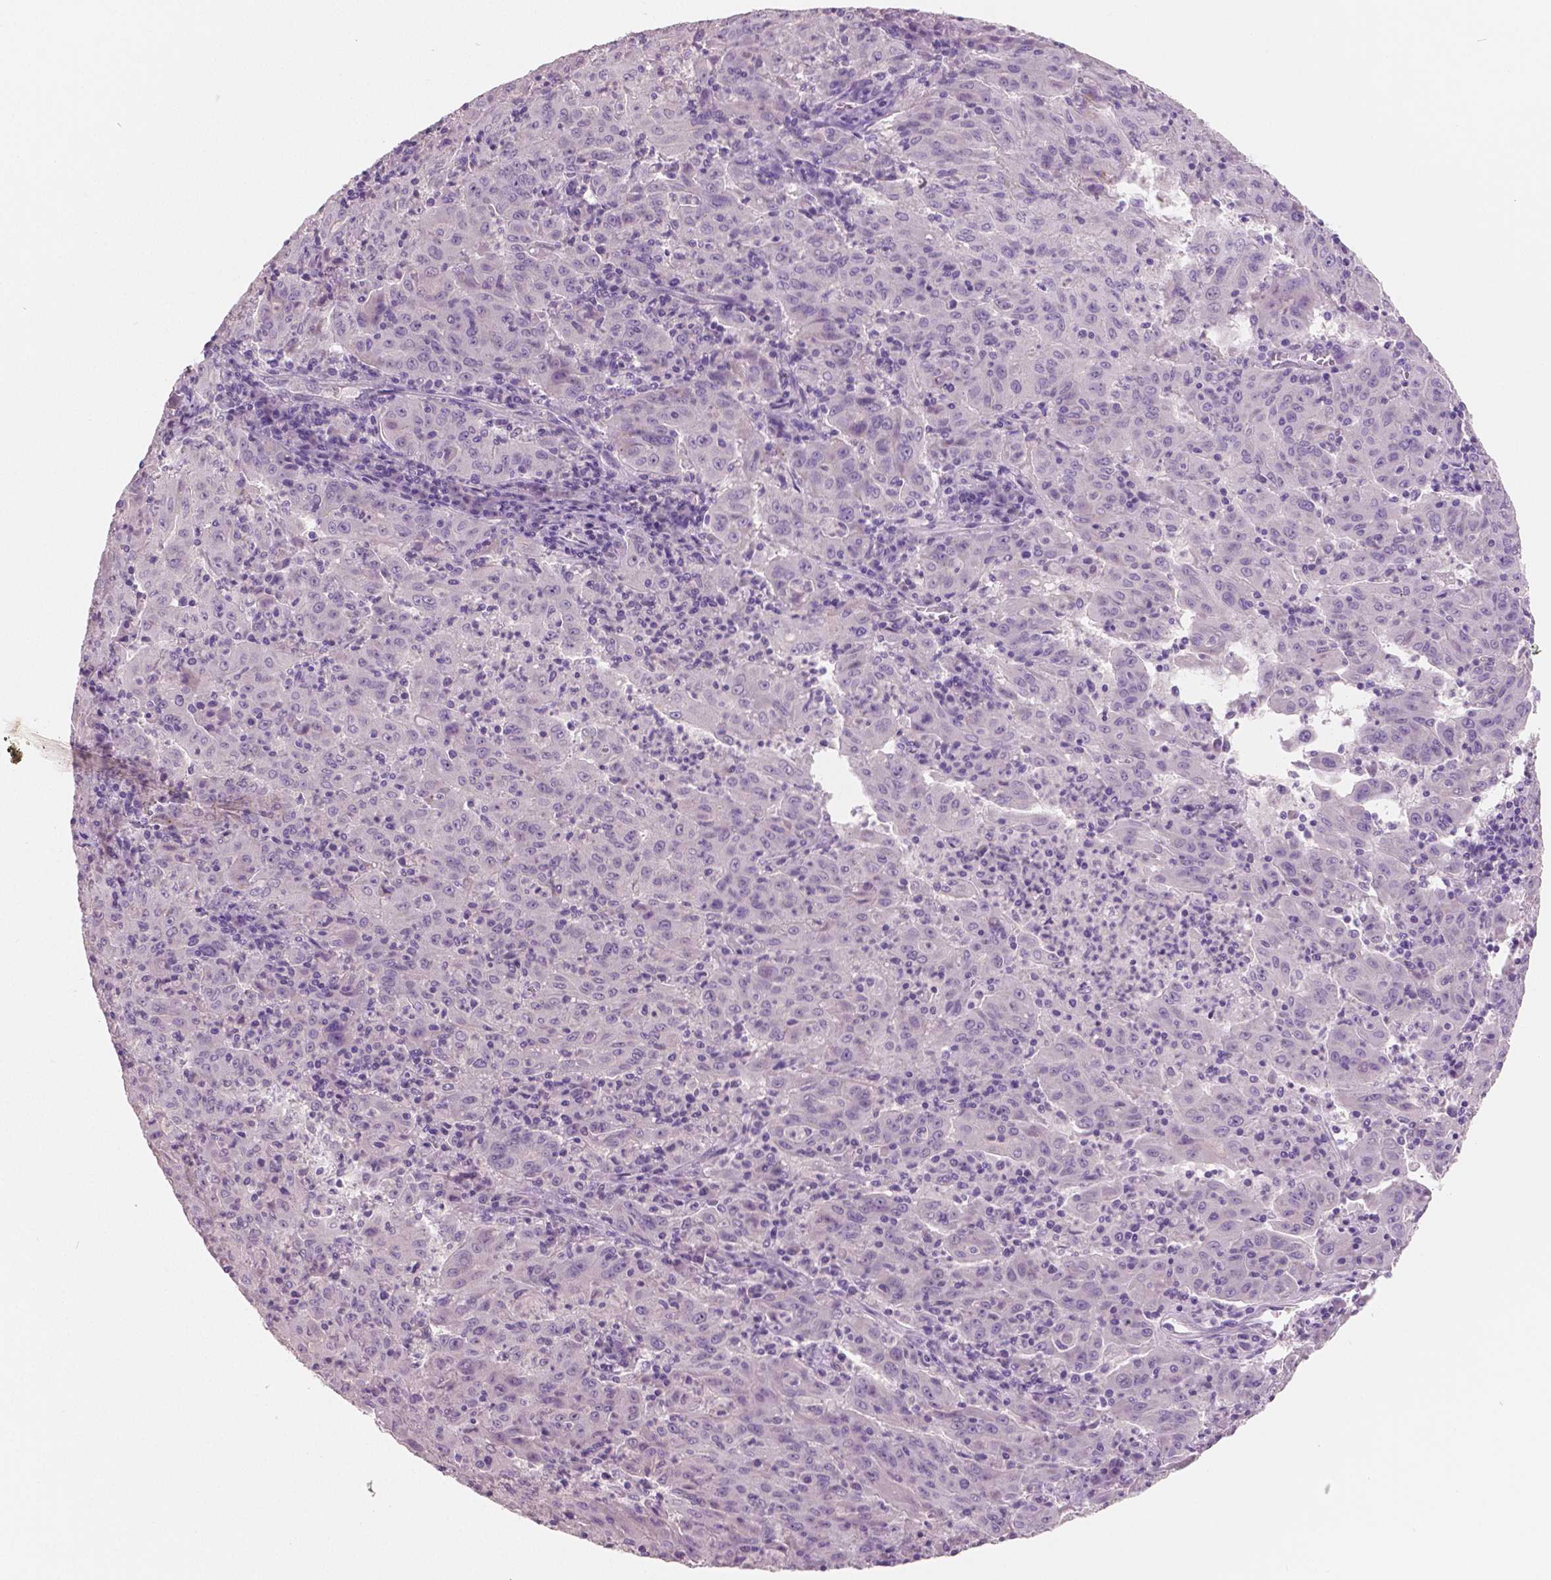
{"staining": {"intensity": "negative", "quantity": "none", "location": "none"}, "tissue": "pancreatic cancer", "cell_type": "Tumor cells", "image_type": "cancer", "snomed": [{"axis": "morphology", "description": "Adenocarcinoma, NOS"}, {"axis": "topography", "description": "Pancreas"}], "caption": "Immunohistochemistry (IHC) image of human pancreatic cancer stained for a protein (brown), which displays no staining in tumor cells.", "gene": "NECAB2", "patient": {"sex": "male", "age": 63}}